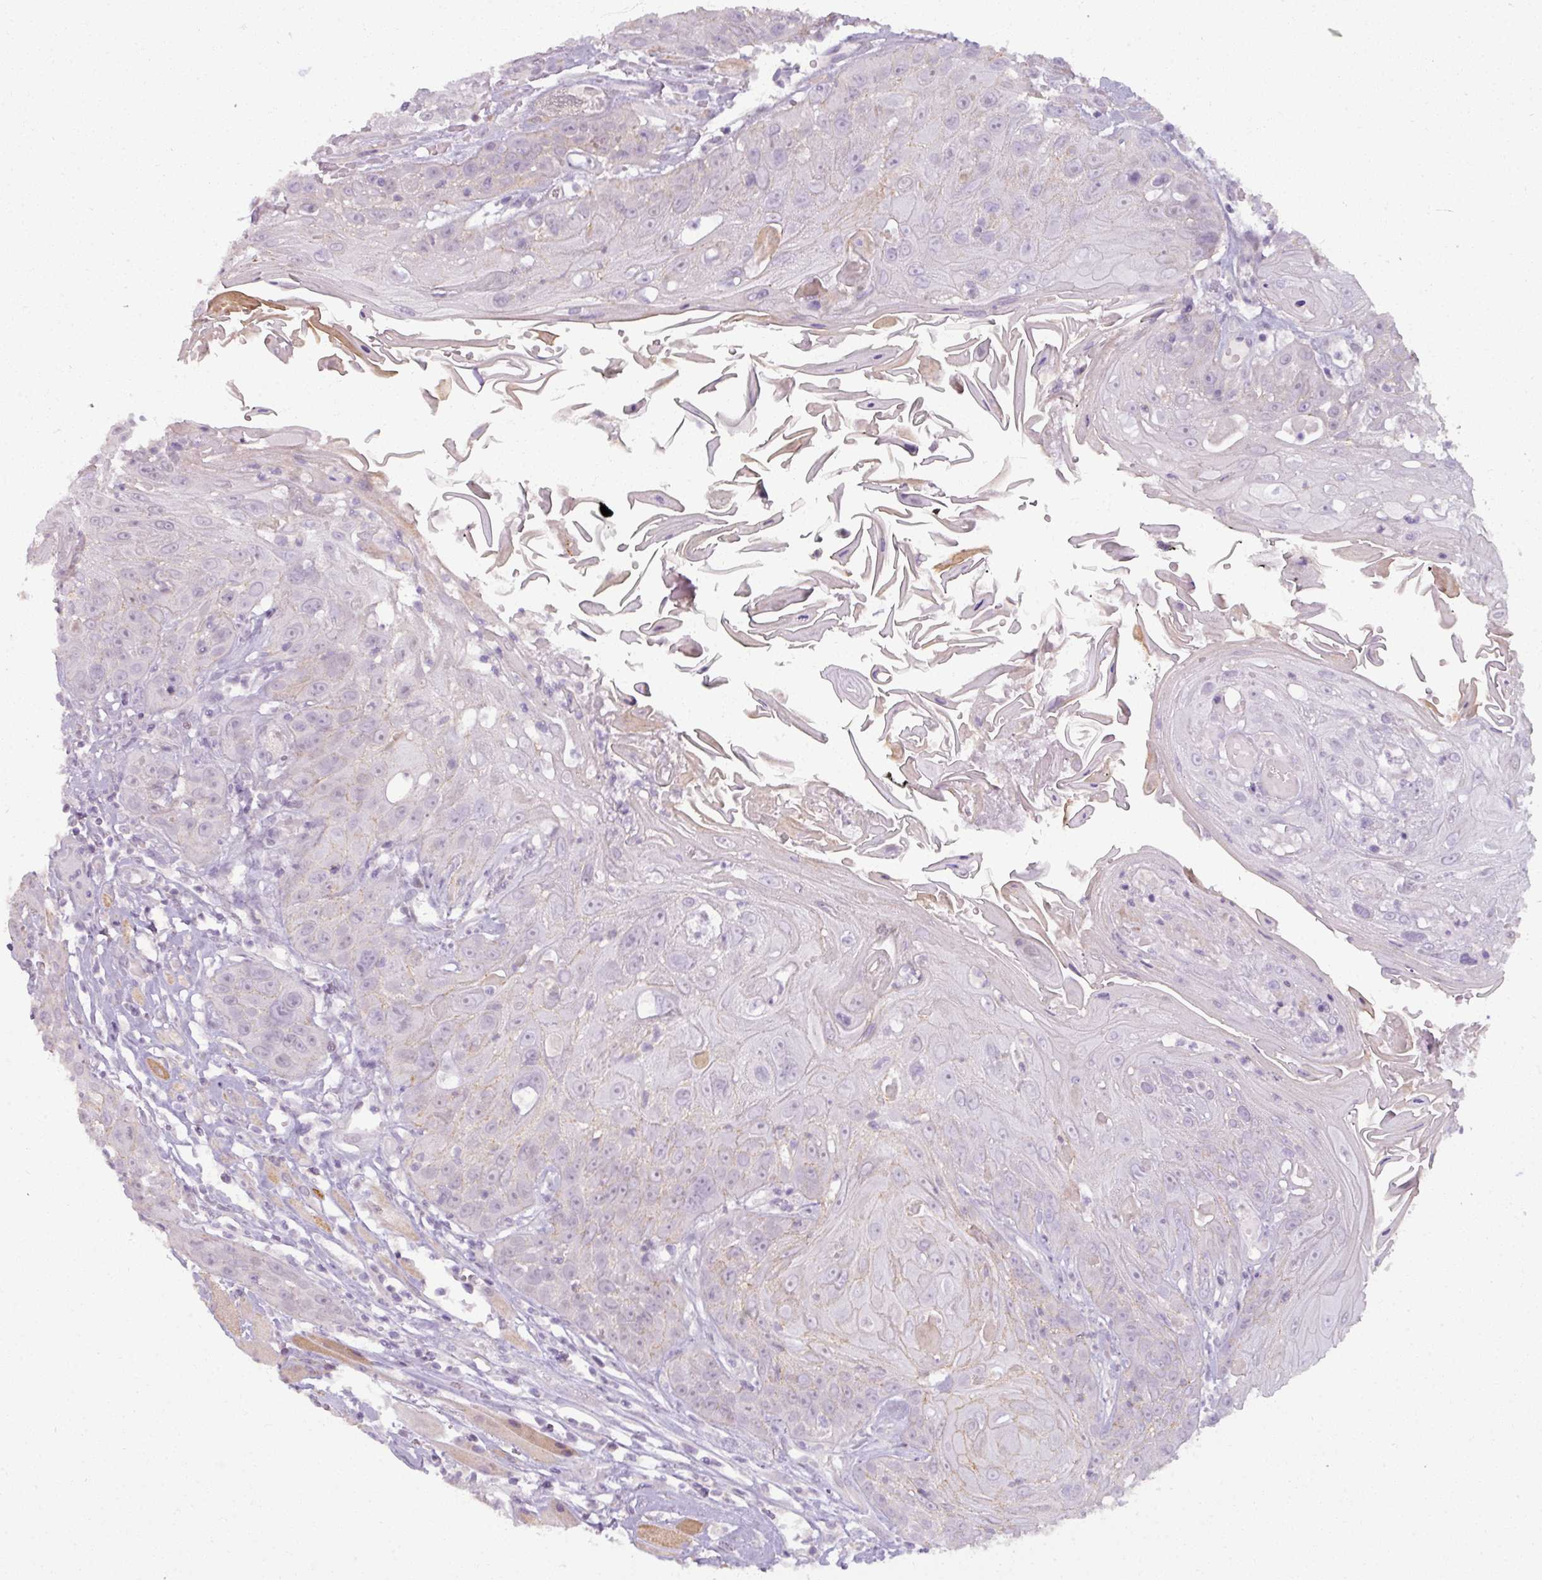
{"staining": {"intensity": "negative", "quantity": "none", "location": "none"}, "tissue": "head and neck cancer", "cell_type": "Tumor cells", "image_type": "cancer", "snomed": [{"axis": "morphology", "description": "Squamous cell carcinoma, NOS"}, {"axis": "topography", "description": "Head-Neck"}], "caption": "Head and neck squamous cell carcinoma was stained to show a protein in brown. There is no significant positivity in tumor cells.", "gene": "PNMA6A", "patient": {"sex": "female", "age": 59}}